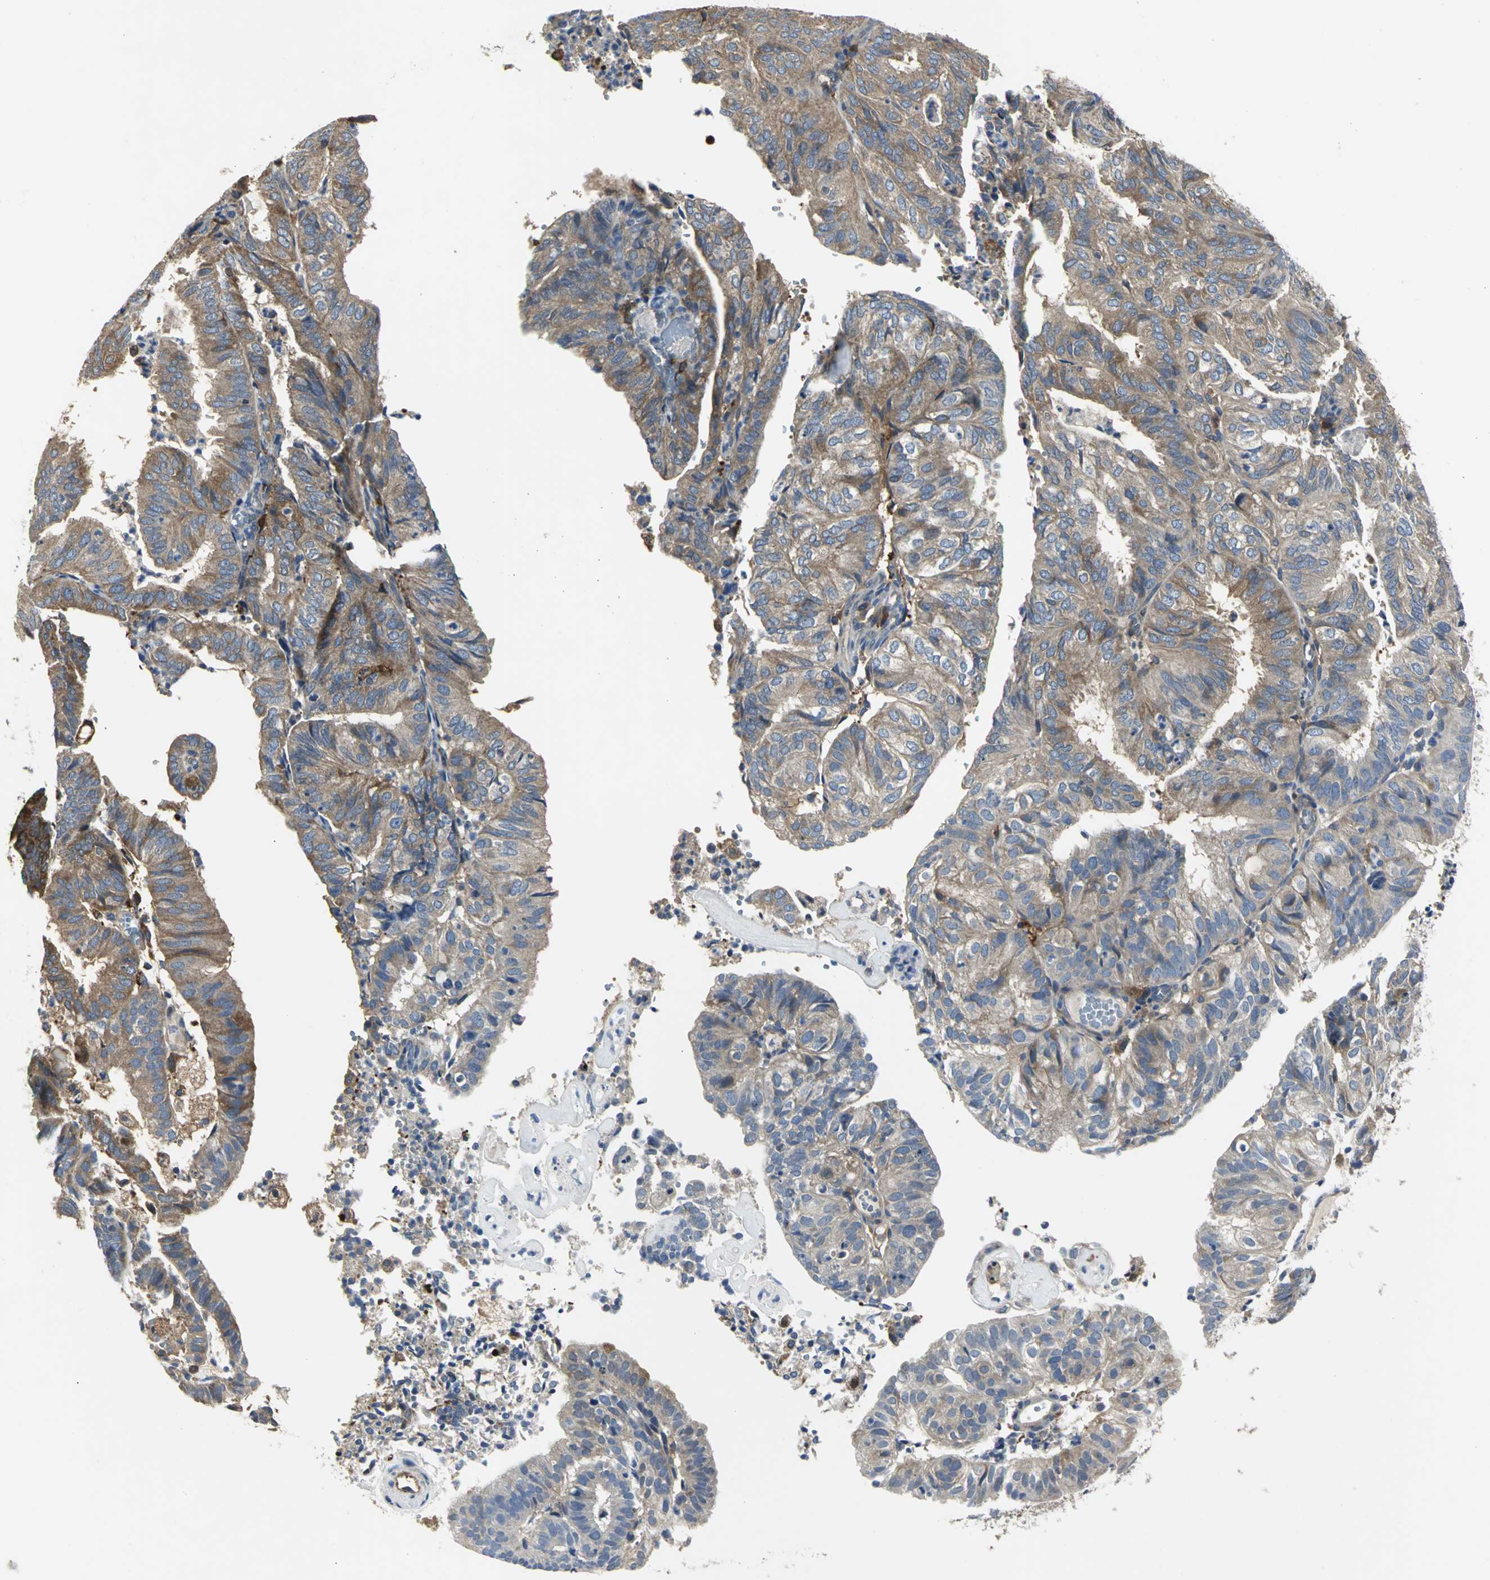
{"staining": {"intensity": "strong", "quantity": ">75%", "location": "cytoplasmic/membranous"}, "tissue": "endometrial cancer", "cell_type": "Tumor cells", "image_type": "cancer", "snomed": [{"axis": "morphology", "description": "Adenocarcinoma, NOS"}, {"axis": "topography", "description": "Uterus"}], "caption": "Protein staining by immunohistochemistry (IHC) reveals strong cytoplasmic/membranous staining in approximately >75% of tumor cells in endometrial adenocarcinoma.", "gene": "CHRNB1", "patient": {"sex": "female", "age": 60}}